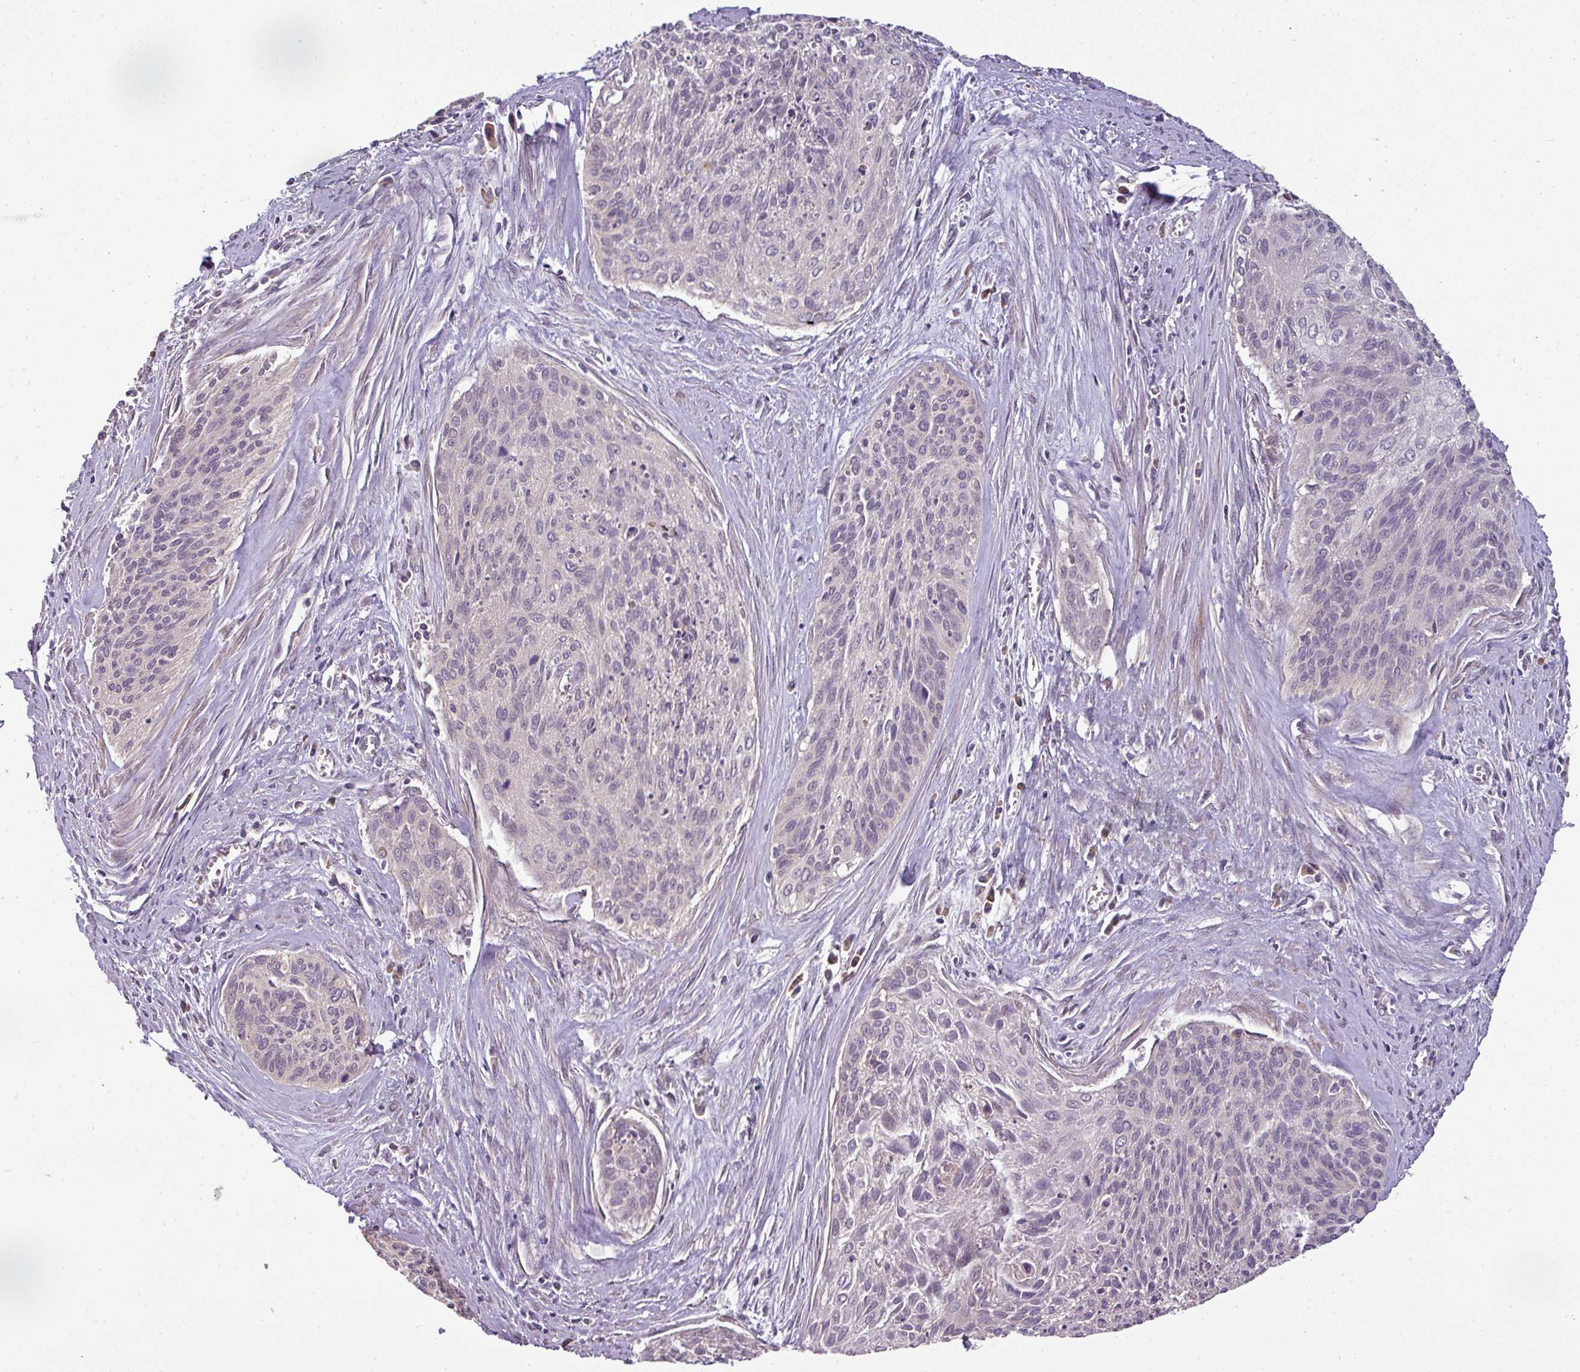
{"staining": {"intensity": "negative", "quantity": "none", "location": "none"}, "tissue": "cervical cancer", "cell_type": "Tumor cells", "image_type": "cancer", "snomed": [{"axis": "morphology", "description": "Squamous cell carcinoma, NOS"}, {"axis": "topography", "description": "Cervix"}], "caption": "An image of human cervical cancer (squamous cell carcinoma) is negative for staining in tumor cells.", "gene": "SPCS3", "patient": {"sex": "female", "age": 55}}